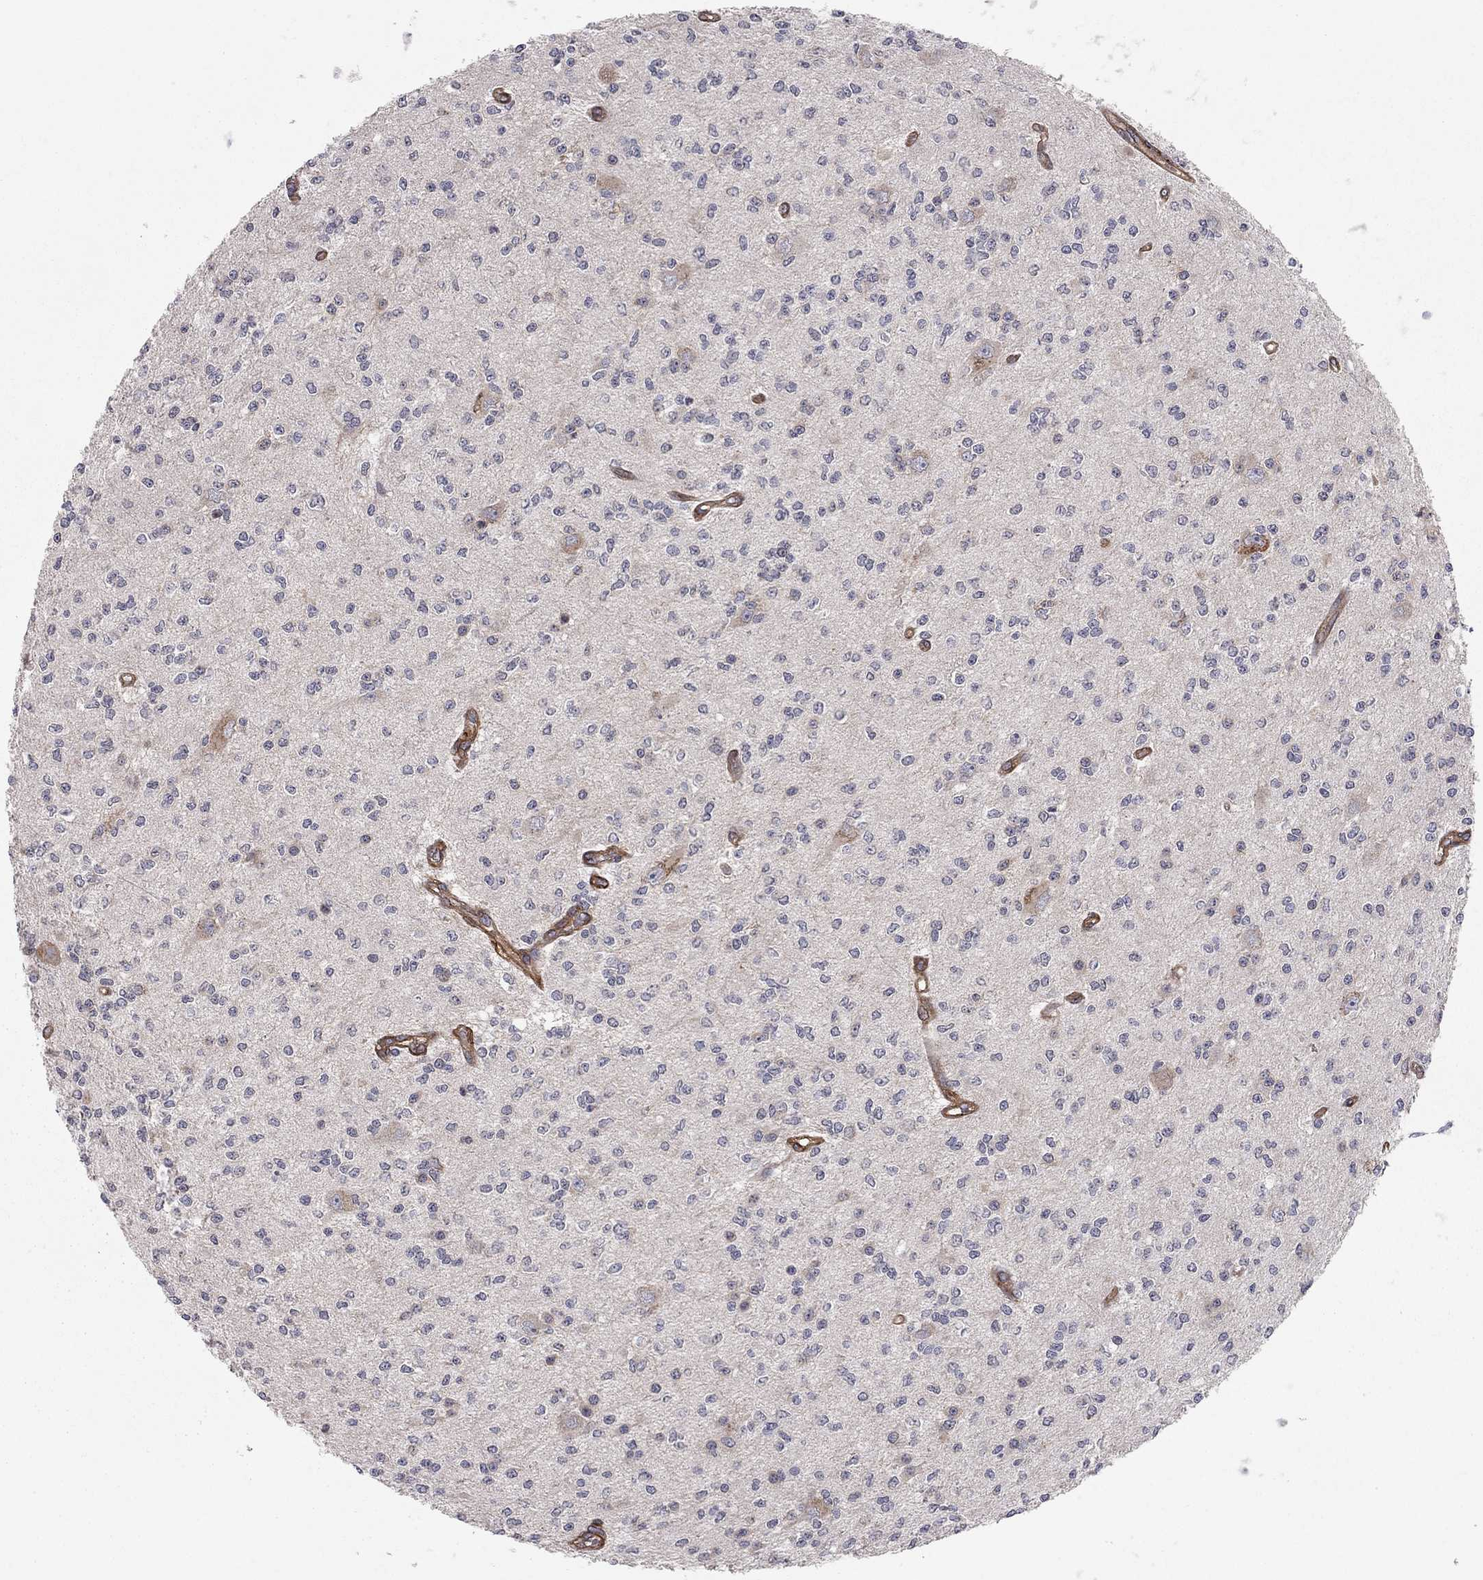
{"staining": {"intensity": "negative", "quantity": "none", "location": "none"}, "tissue": "glioma", "cell_type": "Tumor cells", "image_type": "cancer", "snomed": [{"axis": "morphology", "description": "Glioma, malignant, Low grade"}, {"axis": "topography", "description": "Brain"}], "caption": "IHC photomicrograph of malignant low-grade glioma stained for a protein (brown), which demonstrates no expression in tumor cells.", "gene": "RASEF", "patient": {"sex": "male", "age": 67}}